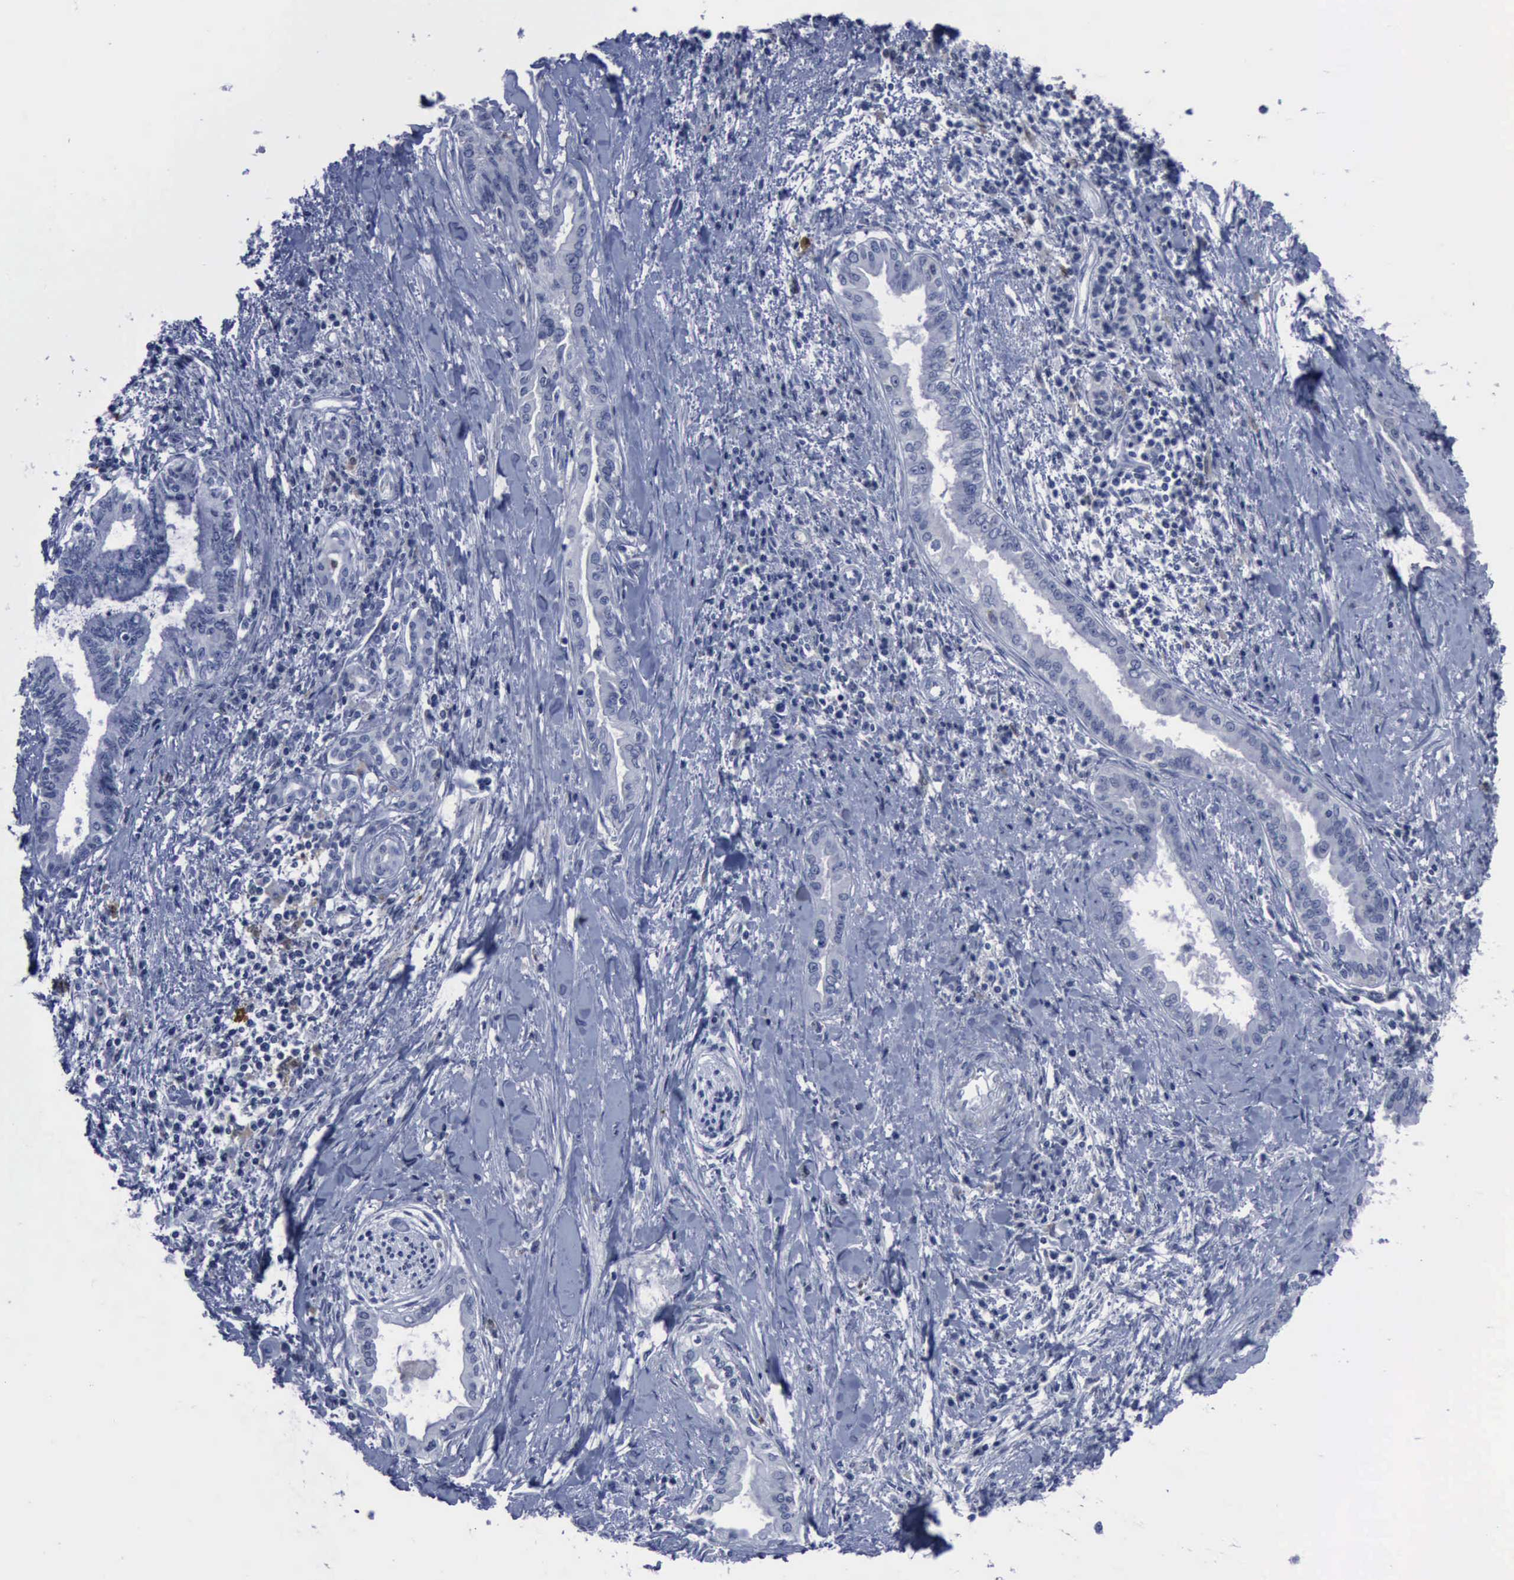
{"staining": {"intensity": "negative", "quantity": "none", "location": "none"}, "tissue": "pancreatic cancer", "cell_type": "Tumor cells", "image_type": "cancer", "snomed": [{"axis": "morphology", "description": "Adenocarcinoma, NOS"}, {"axis": "topography", "description": "Pancreas"}], "caption": "A high-resolution histopathology image shows immunohistochemistry (IHC) staining of pancreatic cancer (adenocarcinoma), which displays no significant positivity in tumor cells. Brightfield microscopy of immunohistochemistry stained with DAB (brown) and hematoxylin (blue), captured at high magnification.", "gene": "CSTA", "patient": {"sex": "female", "age": 64}}